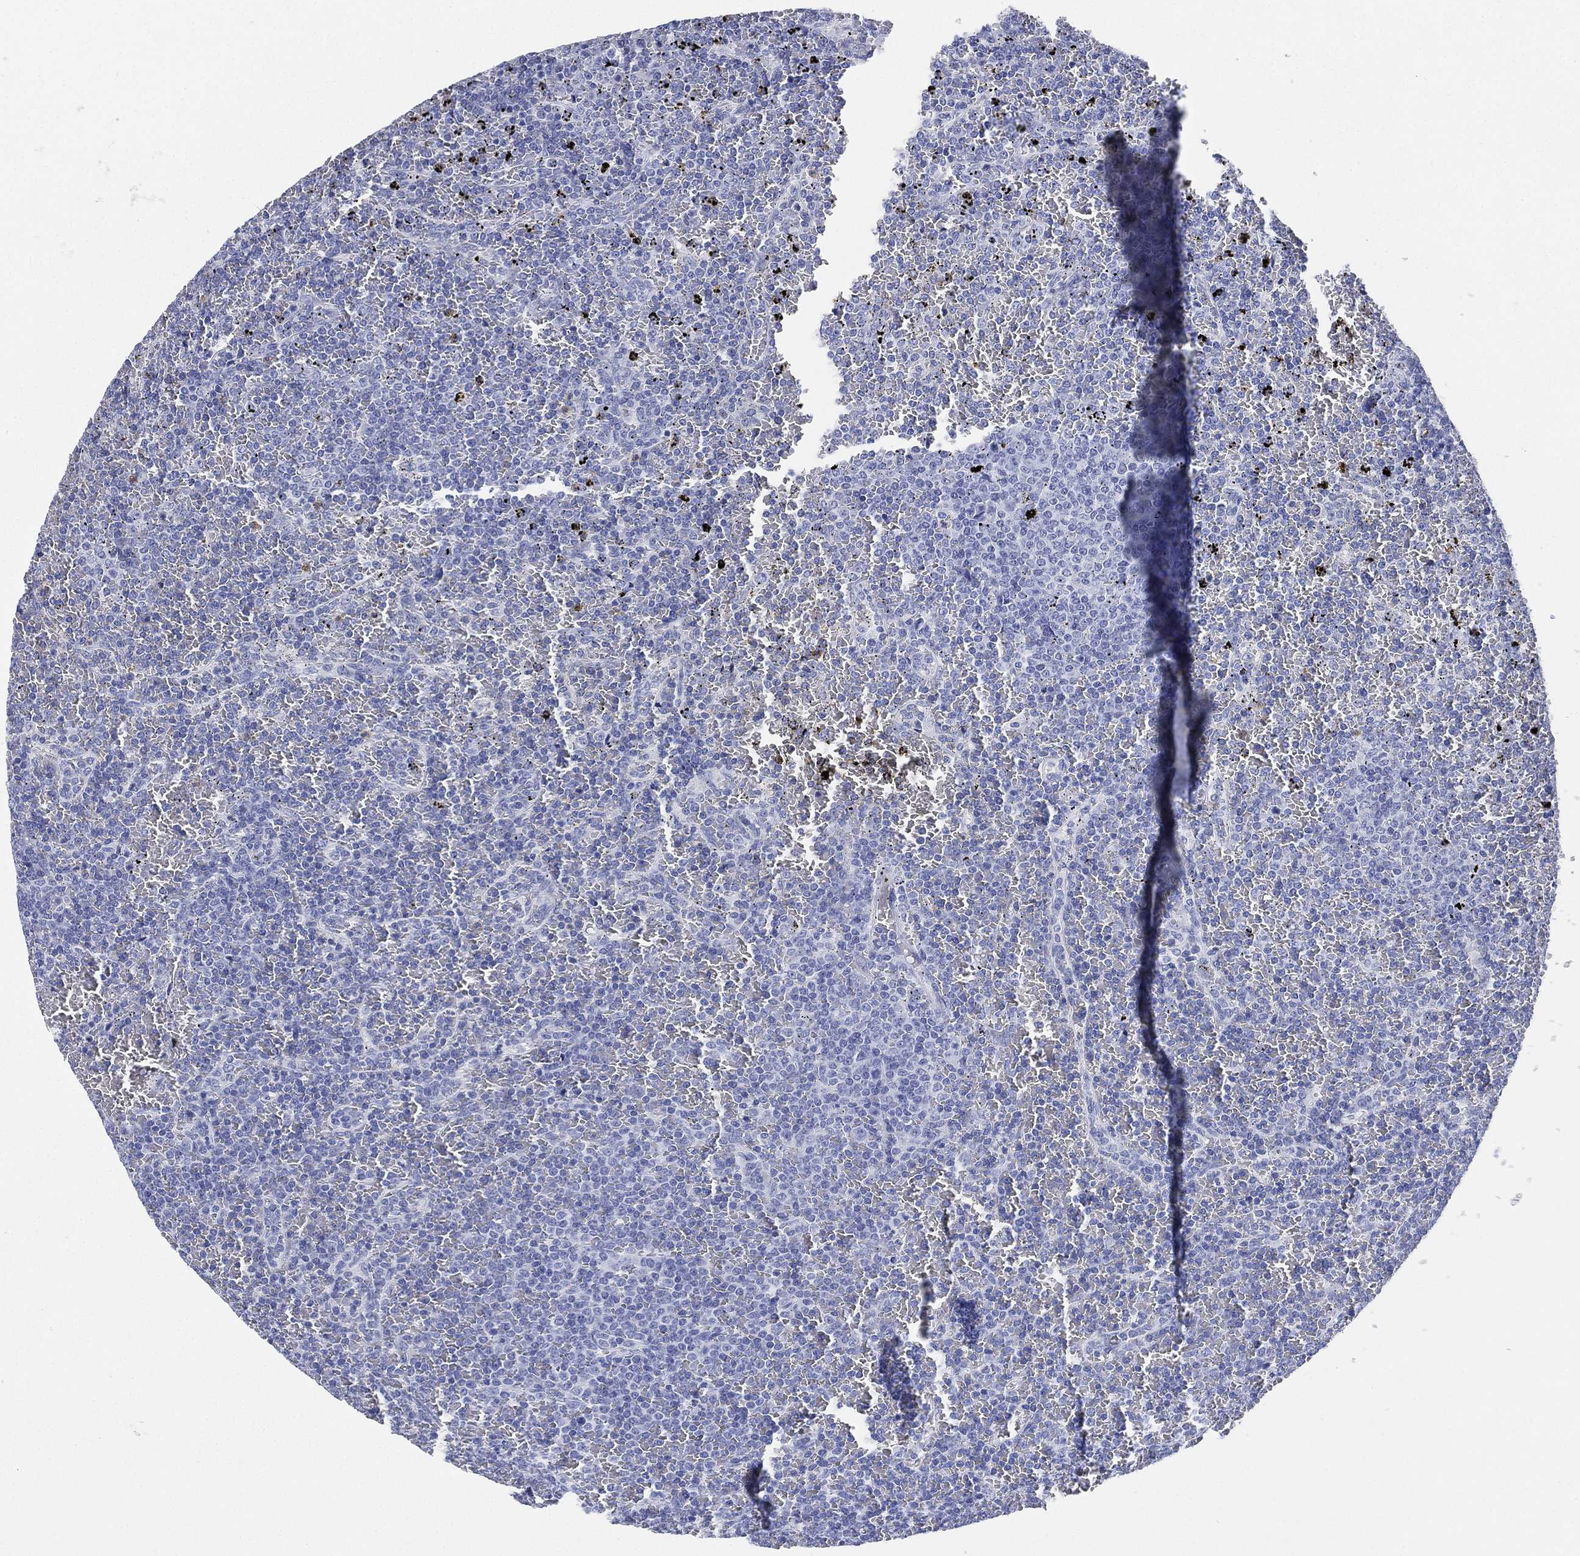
{"staining": {"intensity": "negative", "quantity": "none", "location": "none"}, "tissue": "lymphoma", "cell_type": "Tumor cells", "image_type": "cancer", "snomed": [{"axis": "morphology", "description": "Malignant lymphoma, non-Hodgkin's type, Low grade"}, {"axis": "topography", "description": "Spleen"}], "caption": "The image exhibits no significant staining in tumor cells of lymphoma. (DAB immunohistochemistry, high magnification).", "gene": "IYD", "patient": {"sex": "female", "age": 77}}